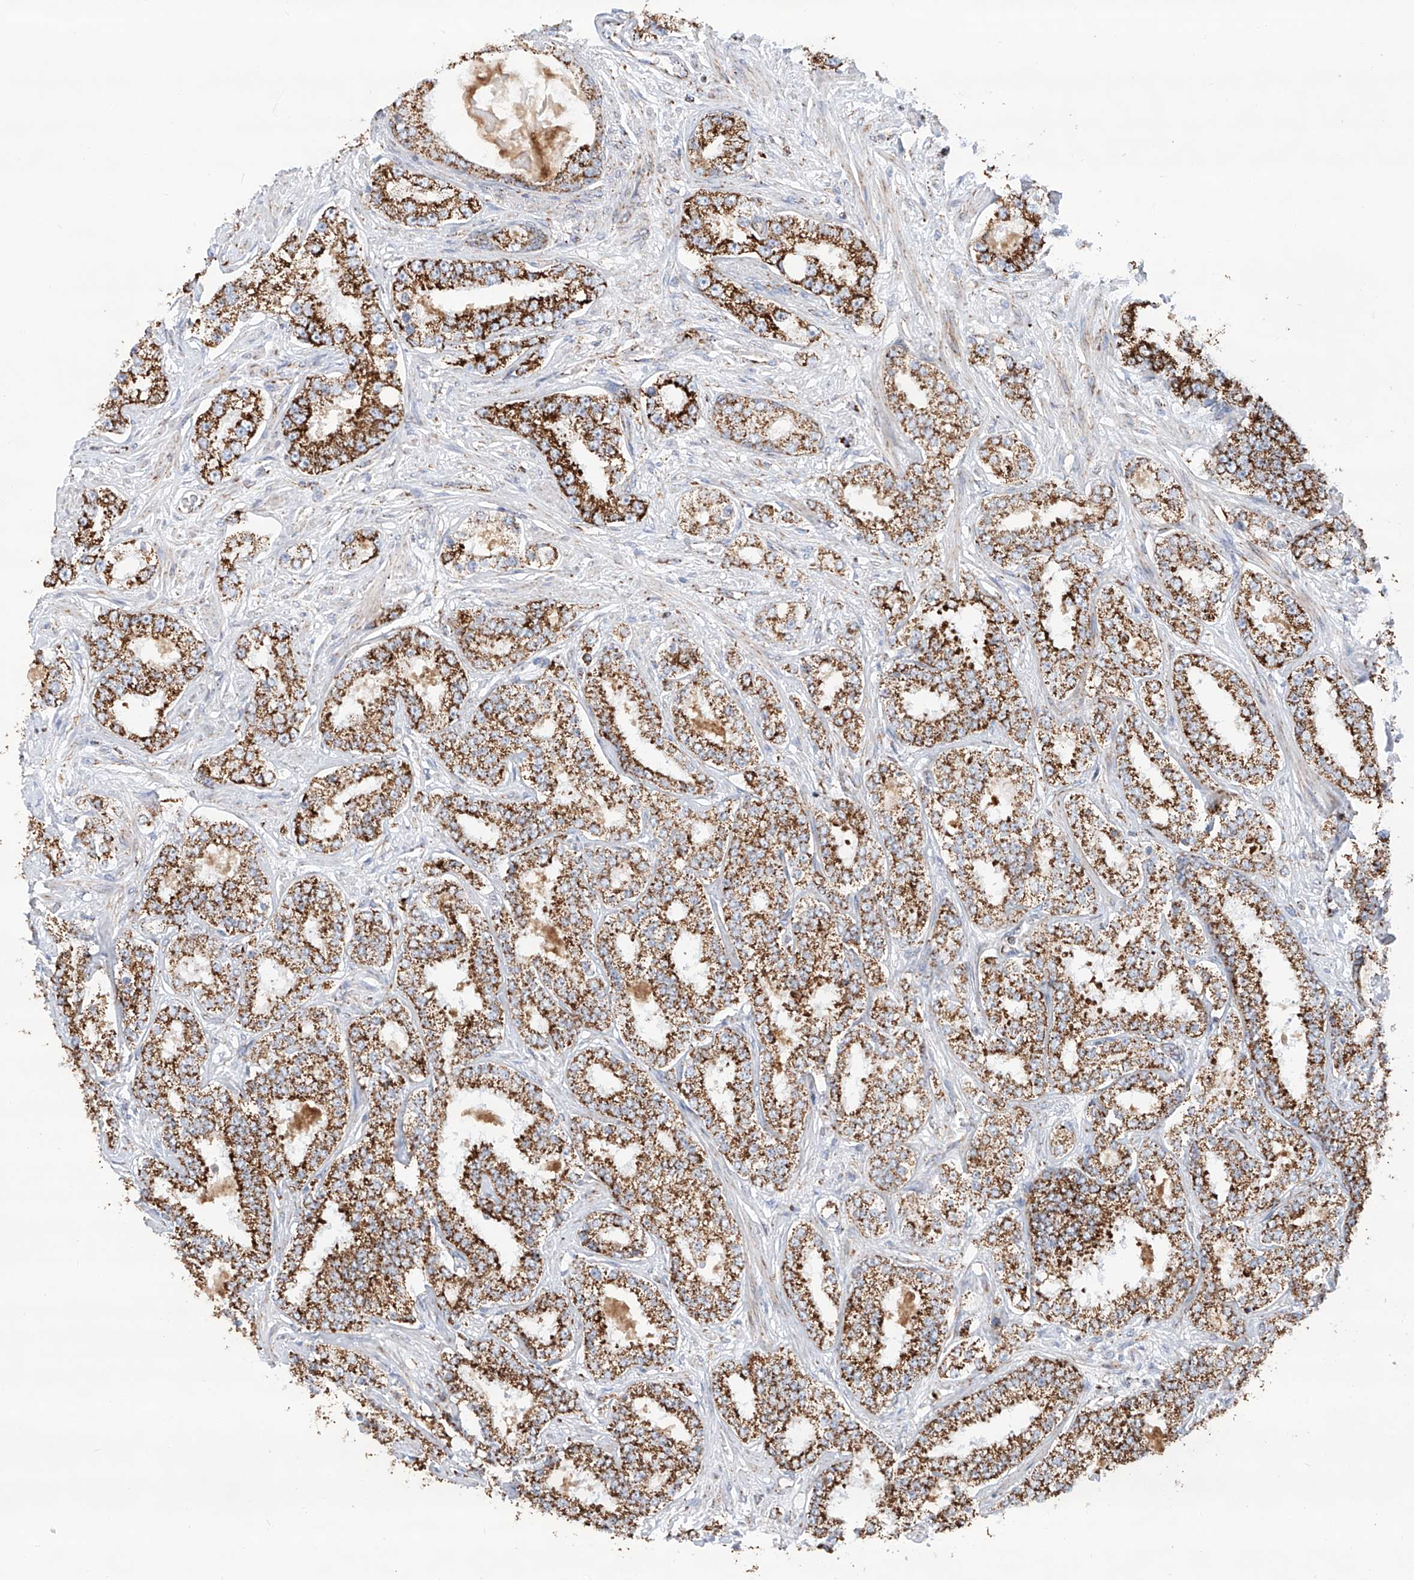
{"staining": {"intensity": "strong", "quantity": ">75%", "location": "cytoplasmic/membranous"}, "tissue": "prostate cancer", "cell_type": "Tumor cells", "image_type": "cancer", "snomed": [{"axis": "morphology", "description": "Normal tissue, NOS"}, {"axis": "morphology", "description": "Adenocarcinoma, High grade"}, {"axis": "topography", "description": "Prostate"}], "caption": "Immunohistochemical staining of prostate cancer reveals high levels of strong cytoplasmic/membranous staining in about >75% of tumor cells.", "gene": "TTC27", "patient": {"sex": "male", "age": 83}}